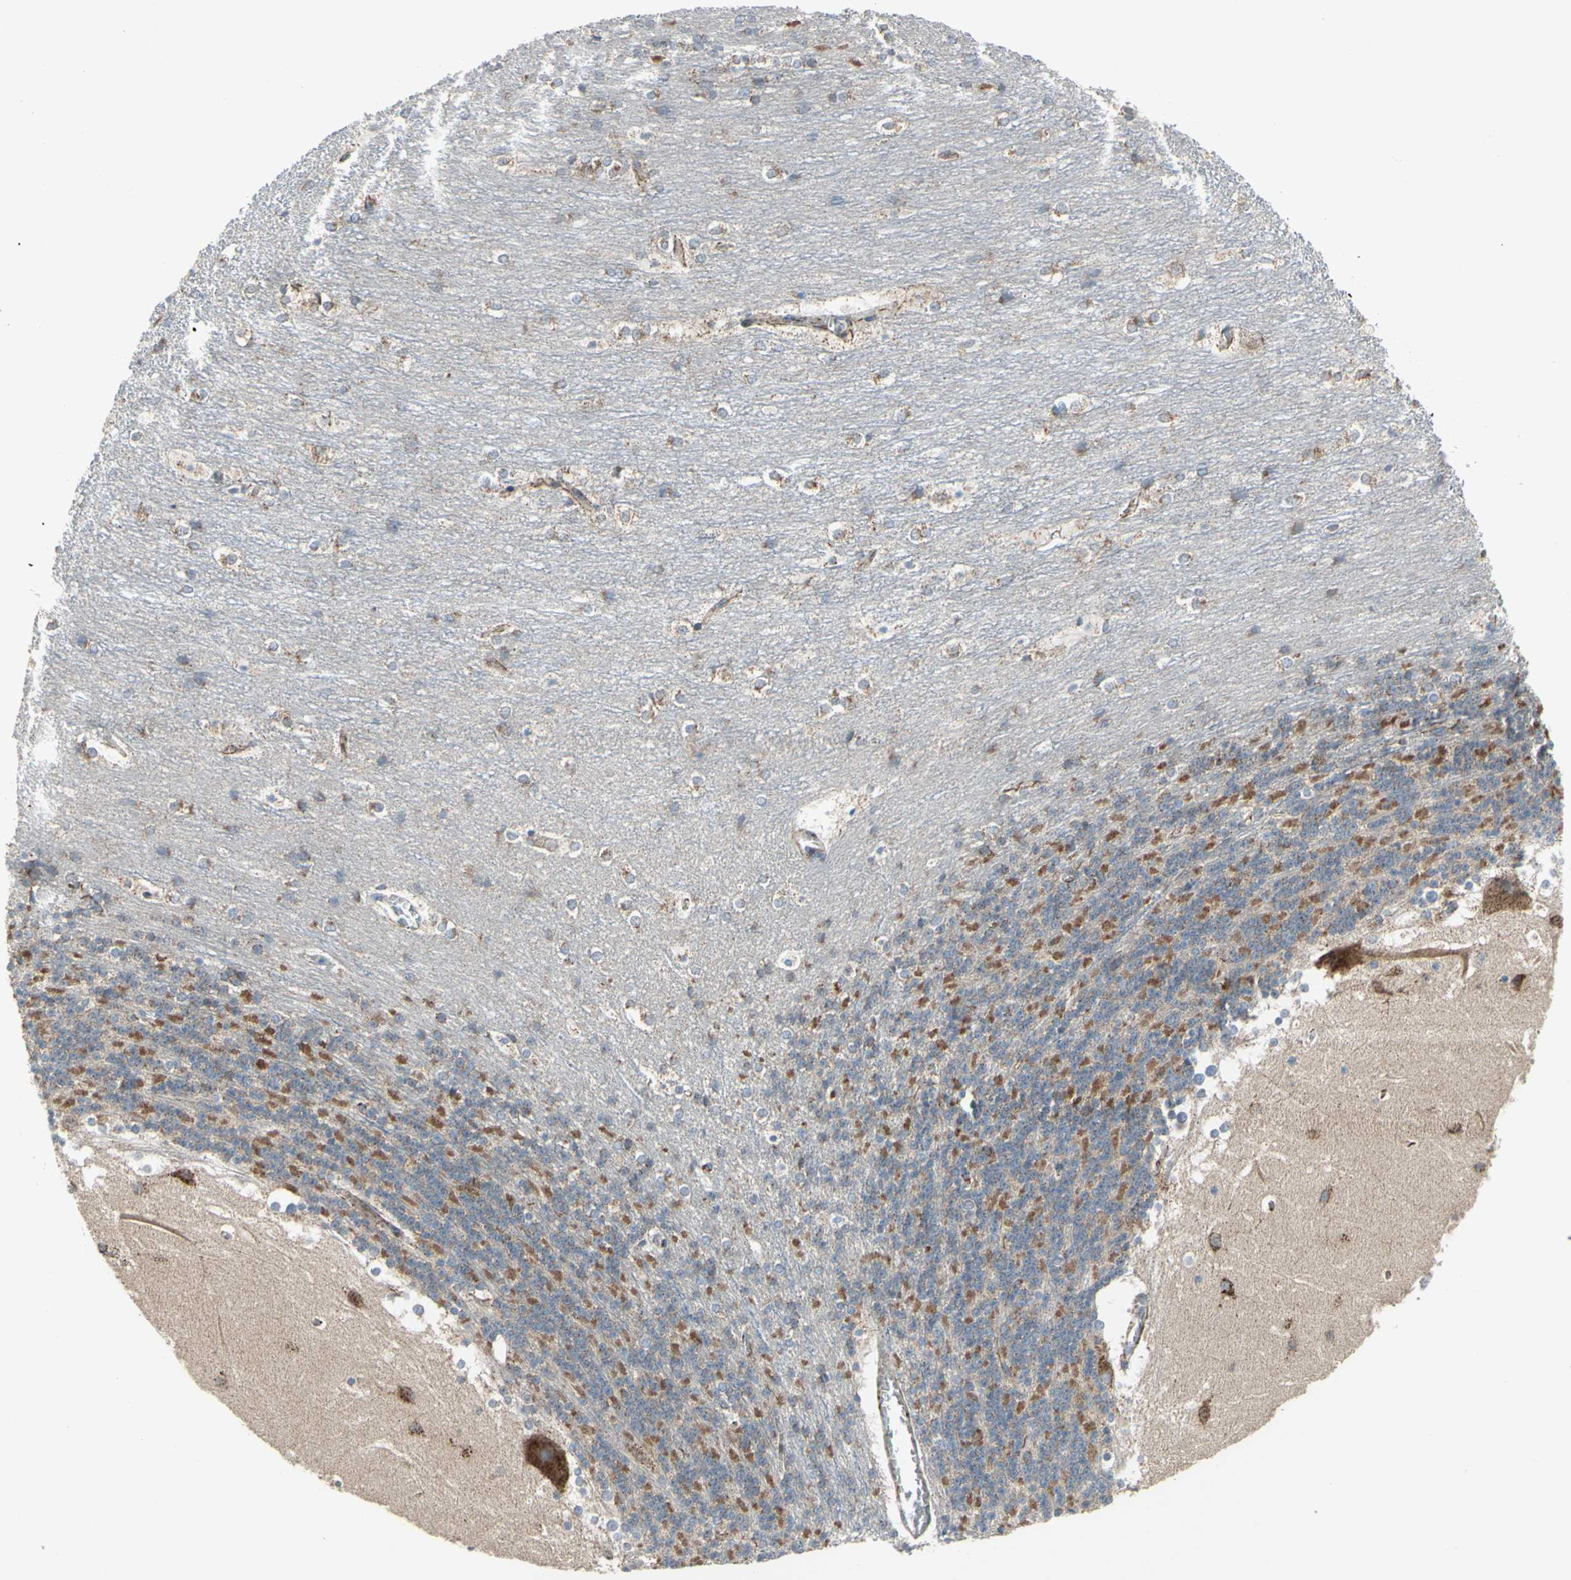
{"staining": {"intensity": "moderate", "quantity": "25%-75%", "location": "cytoplasmic/membranous"}, "tissue": "cerebellum", "cell_type": "Cells in granular layer", "image_type": "normal", "snomed": [{"axis": "morphology", "description": "Normal tissue, NOS"}, {"axis": "topography", "description": "Cerebellum"}], "caption": "An image showing moderate cytoplasmic/membranous positivity in approximately 25%-75% of cells in granular layer in benign cerebellum, as visualized by brown immunohistochemical staining.", "gene": "FAM171B", "patient": {"sex": "female", "age": 19}}